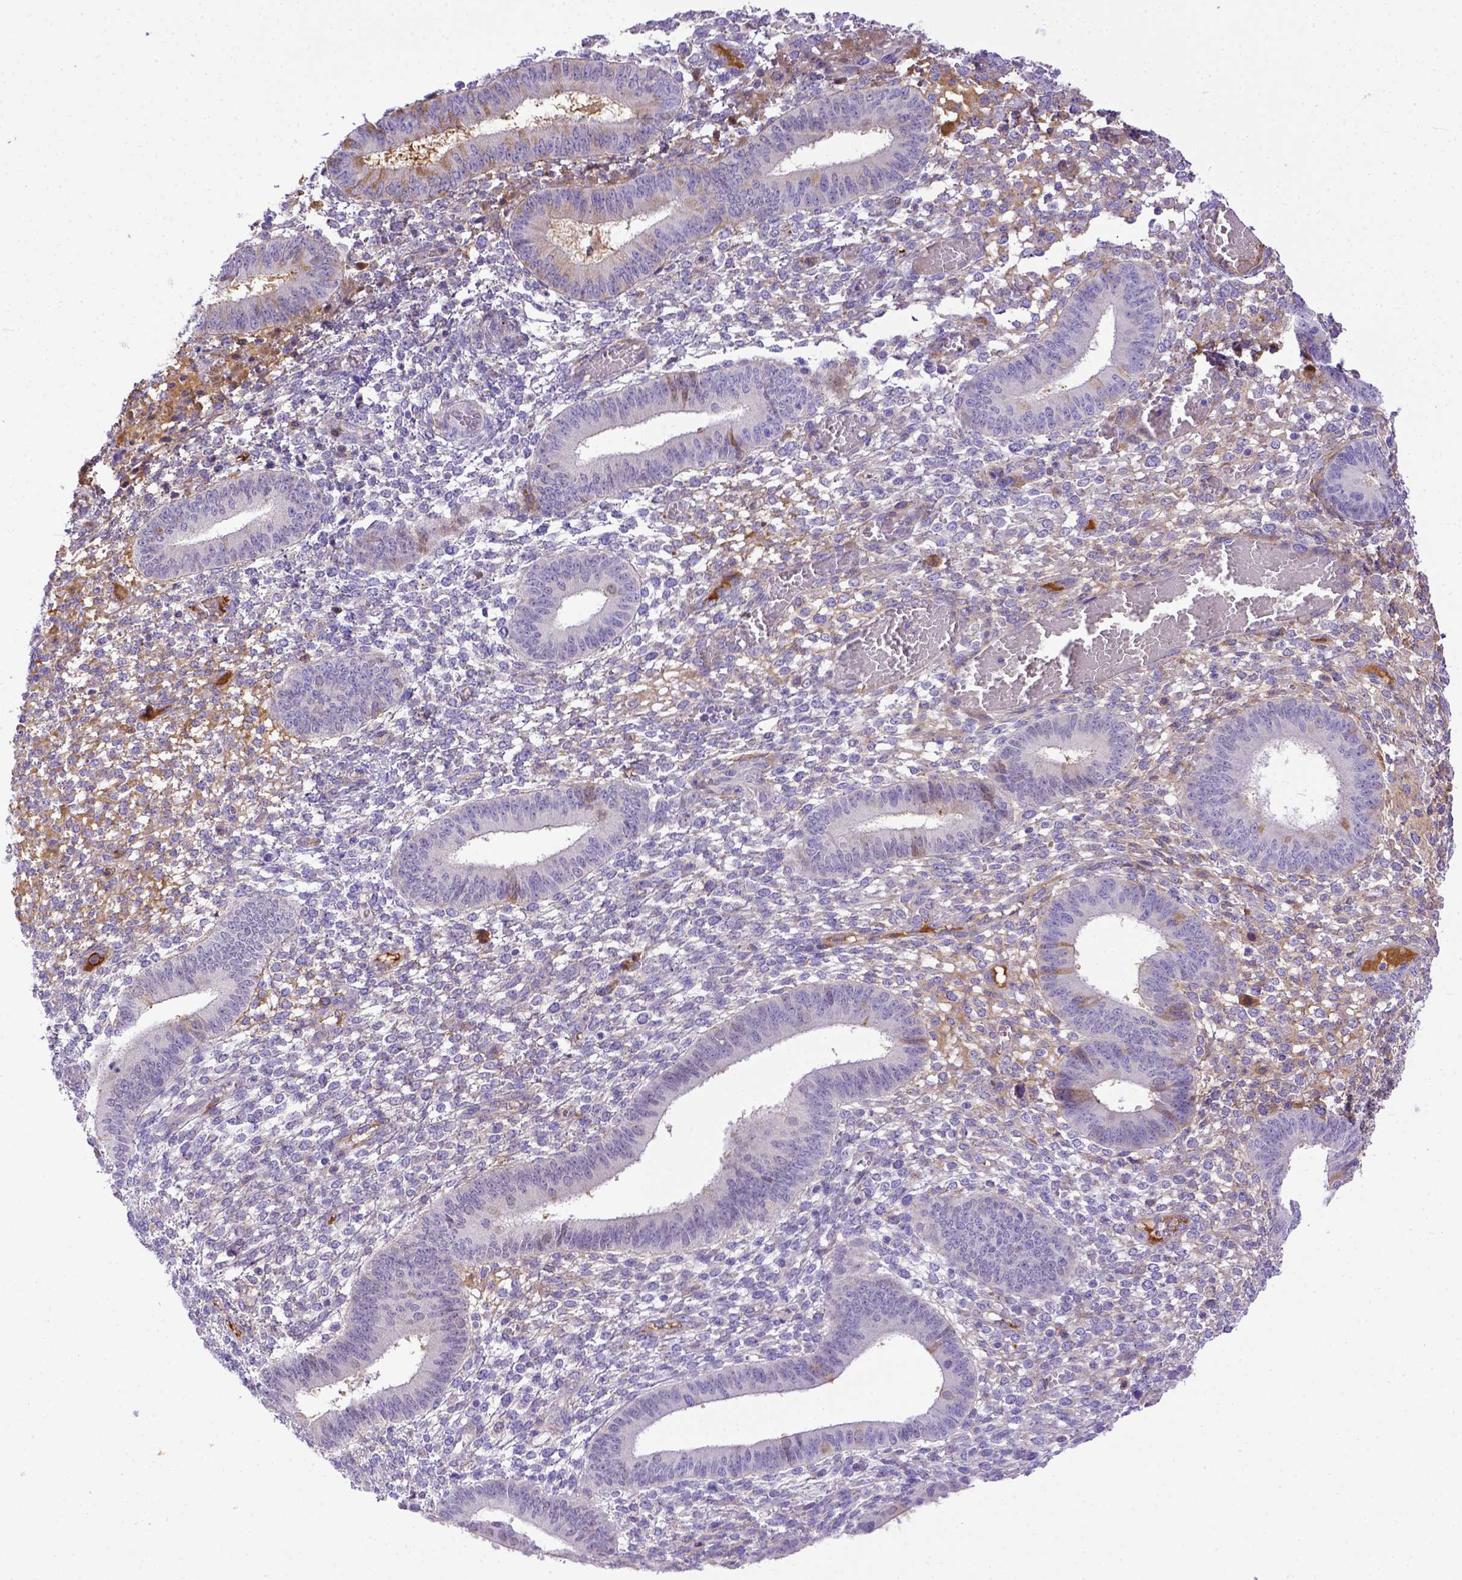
{"staining": {"intensity": "negative", "quantity": "none", "location": "none"}, "tissue": "endometrium", "cell_type": "Cells in endometrial stroma", "image_type": "normal", "snomed": [{"axis": "morphology", "description": "Normal tissue, NOS"}, {"axis": "topography", "description": "Endometrium"}], "caption": "There is no significant positivity in cells in endometrial stroma of endometrium. (Brightfield microscopy of DAB (3,3'-diaminobenzidine) IHC at high magnification).", "gene": "CFAP300", "patient": {"sex": "female", "age": 42}}